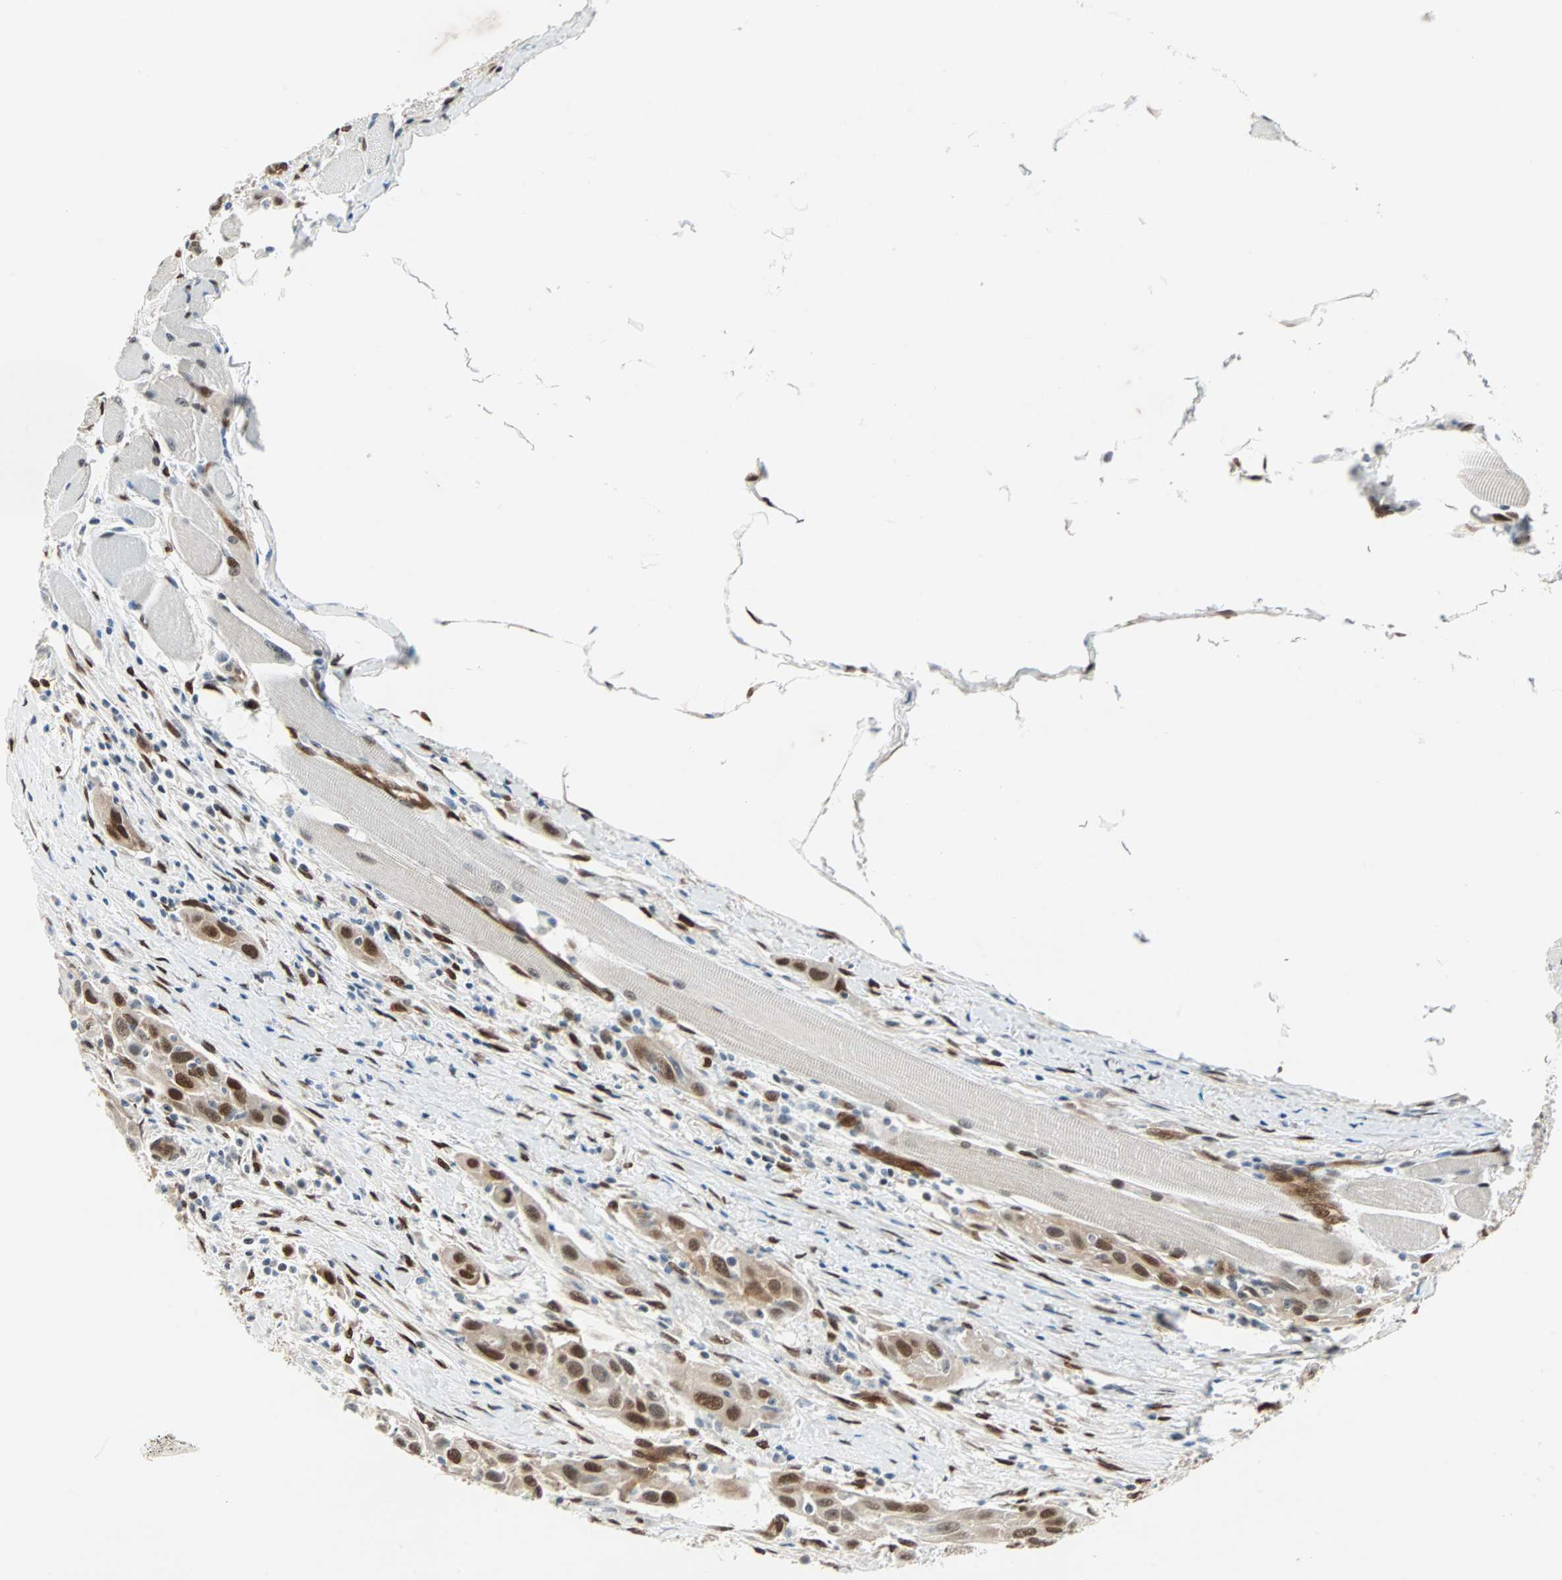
{"staining": {"intensity": "strong", "quantity": ">75%", "location": "cytoplasmic/membranous,nuclear"}, "tissue": "head and neck cancer", "cell_type": "Tumor cells", "image_type": "cancer", "snomed": [{"axis": "morphology", "description": "Squamous cell carcinoma, NOS"}, {"axis": "topography", "description": "Oral tissue"}, {"axis": "topography", "description": "Head-Neck"}], "caption": "Squamous cell carcinoma (head and neck) was stained to show a protein in brown. There is high levels of strong cytoplasmic/membranous and nuclear staining in approximately >75% of tumor cells.", "gene": "WWTR1", "patient": {"sex": "female", "age": 50}}